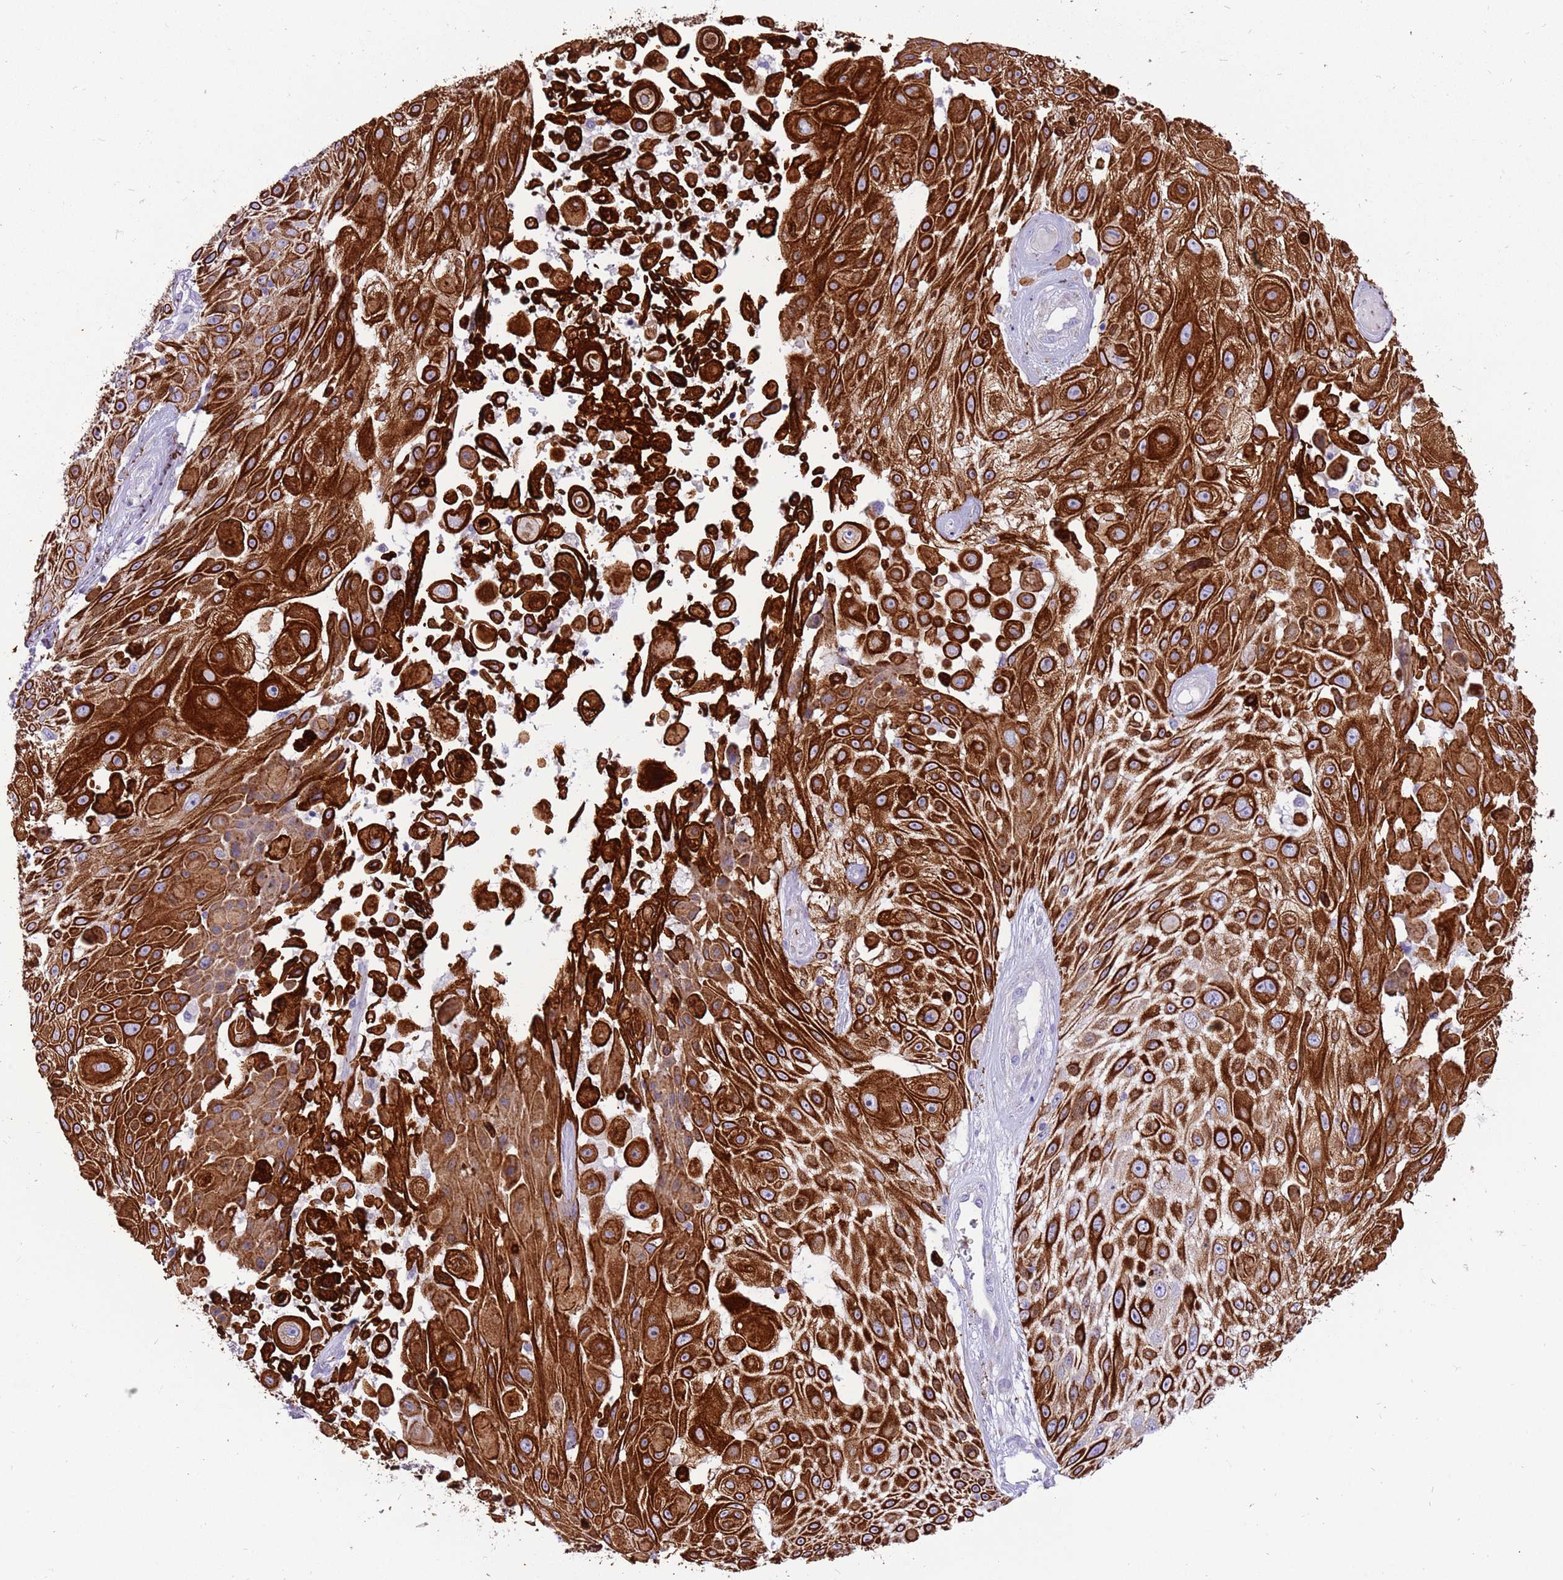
{"staining": {"intensity": "strong", "quantity": ">75%", "location": "cytoplasmic/membranous"}, "tissue": "skin cancer", "cell_type": "Tumor cells", "image_type": "cancer", "snomed": [{"axis": "morphology", "description": "Squamous cell carcinoma, NOS"}, {"axis": "topography", "description": "Skin"}], "caption": "This image displays skin squamous cell carcinoma stained with IHC to label a protein in brown. The cytoplasmic/membranous of tumor cells show strong positivity for the protein. Nuclei are counter-stained blue.", "gene": "R3HDM4", "patient": {"sex": "female", "age": 86}}